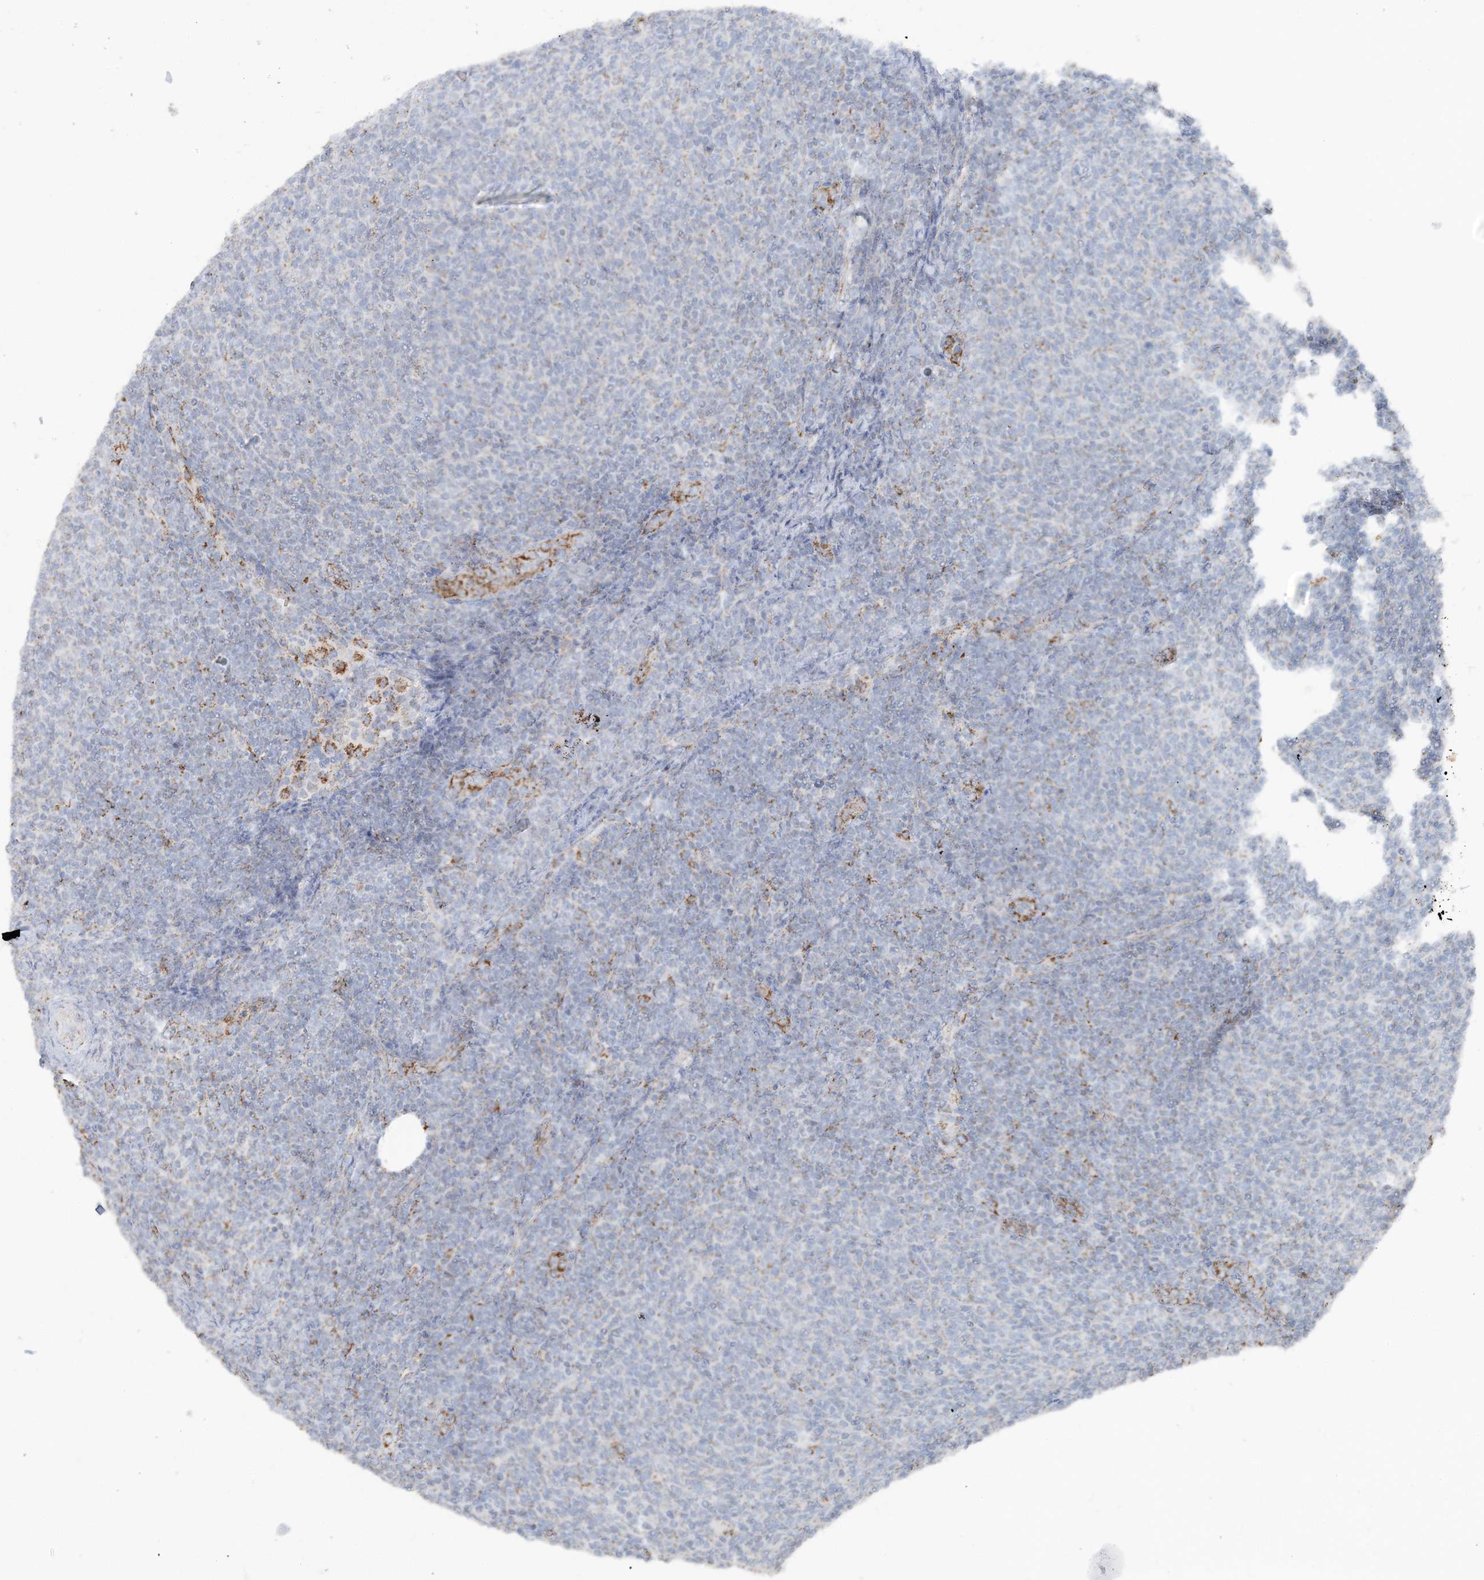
{"staining": {"intensity": "negative", "quantity": "none", "location": "none"}, "tissue": "lymphoma", "cell_type": "Tumor cells", "image_type": "cancer", "snomed": [{"axis": "morphology", "description": "Malignant lymphoma, non-Hodgkin's type, Low grade"}, {"axis": "topography", "description": "Lymph node"}], "caption": "Immunohistochemical staining of human lymphoma displays no significant positivity in tumor cells.", "gene": "PCCB", "patient": {"sex": "male", "age": 66}}